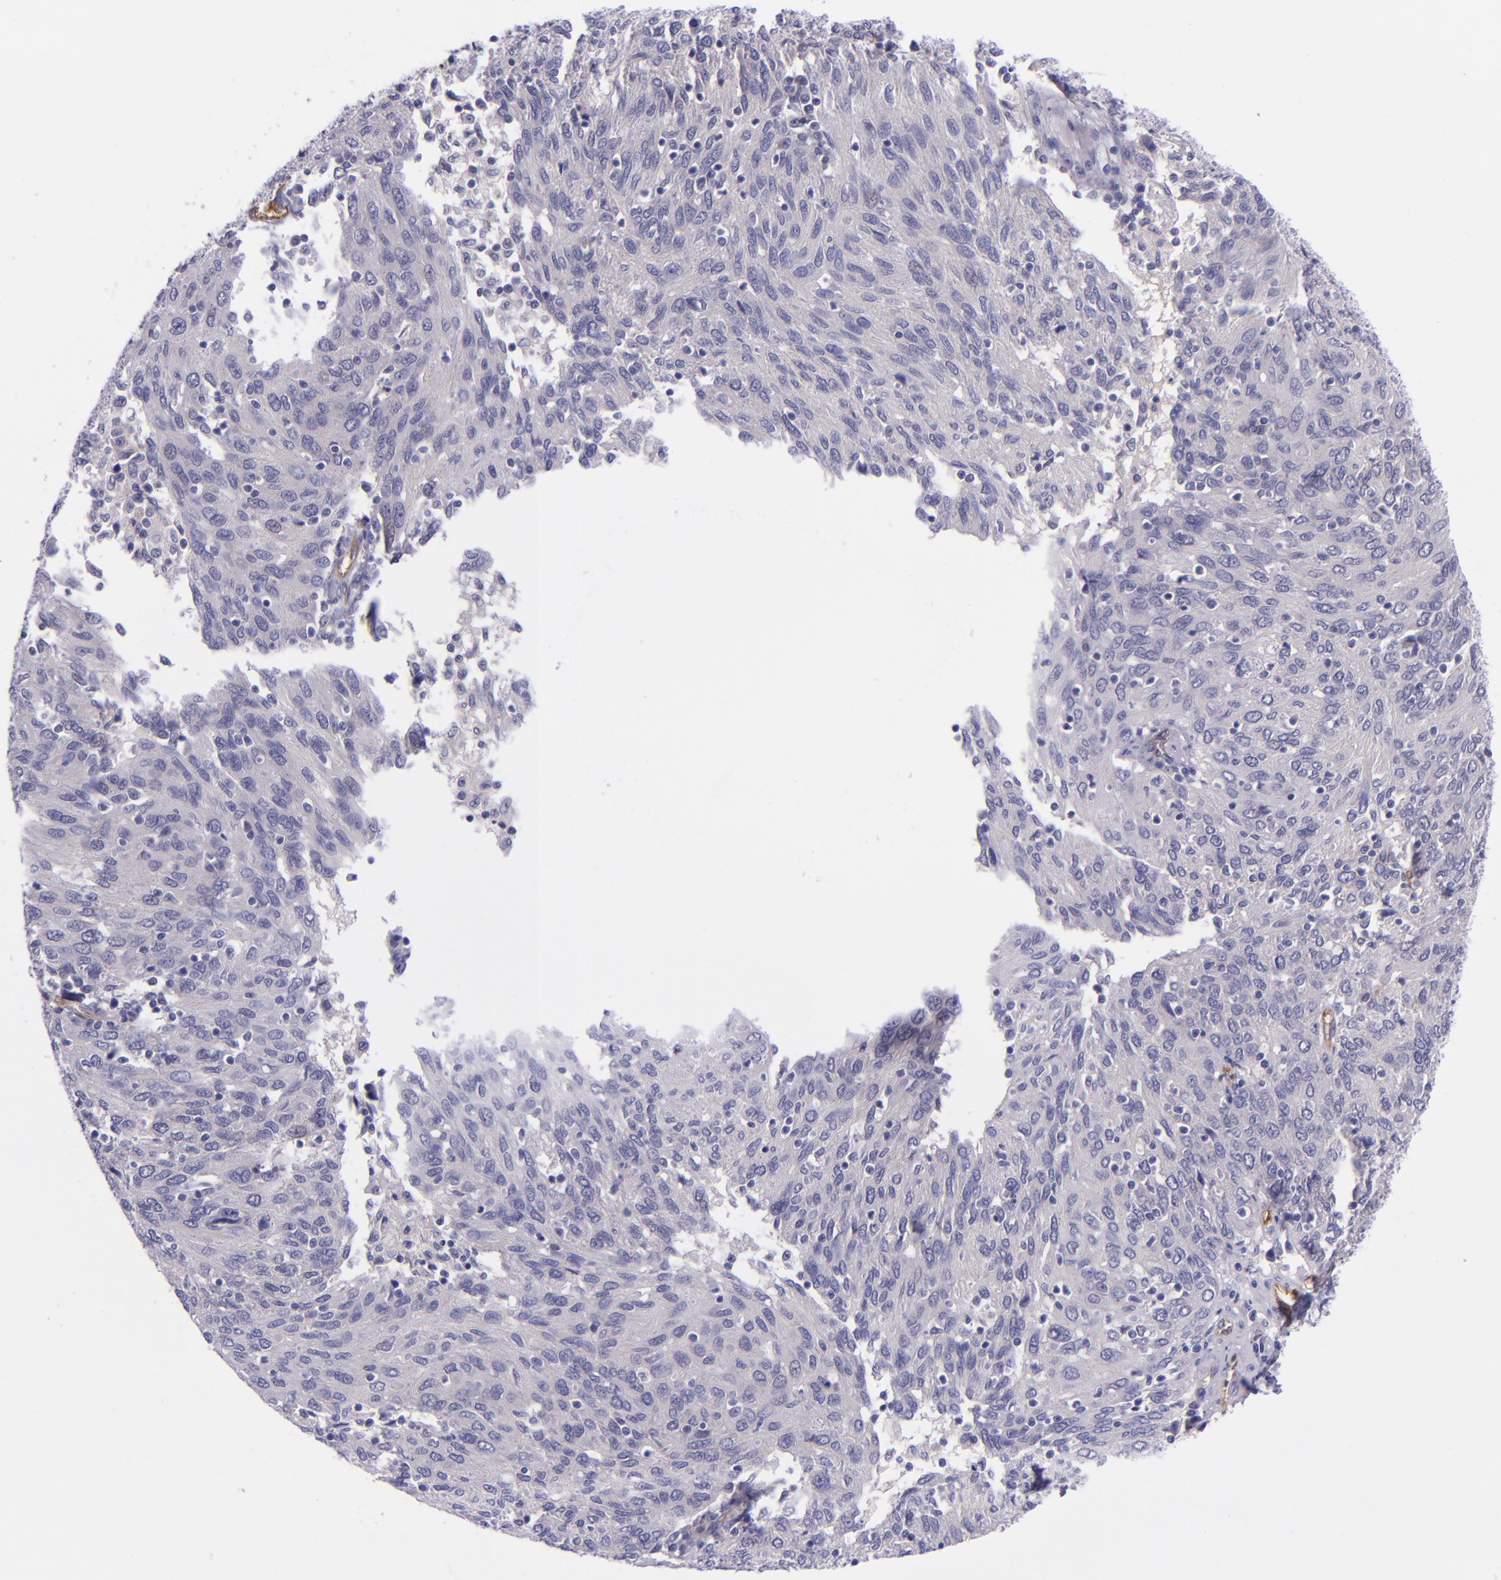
{"staining": {"intensity": "negative", "quantity": "none", "location": "none"}, "tissue": "ovarian cancer", "cell_type": "Tumor cells", "image_type": "cancer", "snomed": [{"axis": "morphology", "description": "Carcinoma, endometroid"}, {"axis": "topography", "description": "Ovary"}], "caption": "IHC image of endometroid carcinoma (ovarian) stained for a protein (brown), which reveals no staining in tumor cells.", "gene": "NOS3", "patient": {"sex": "female", "age": 50}}